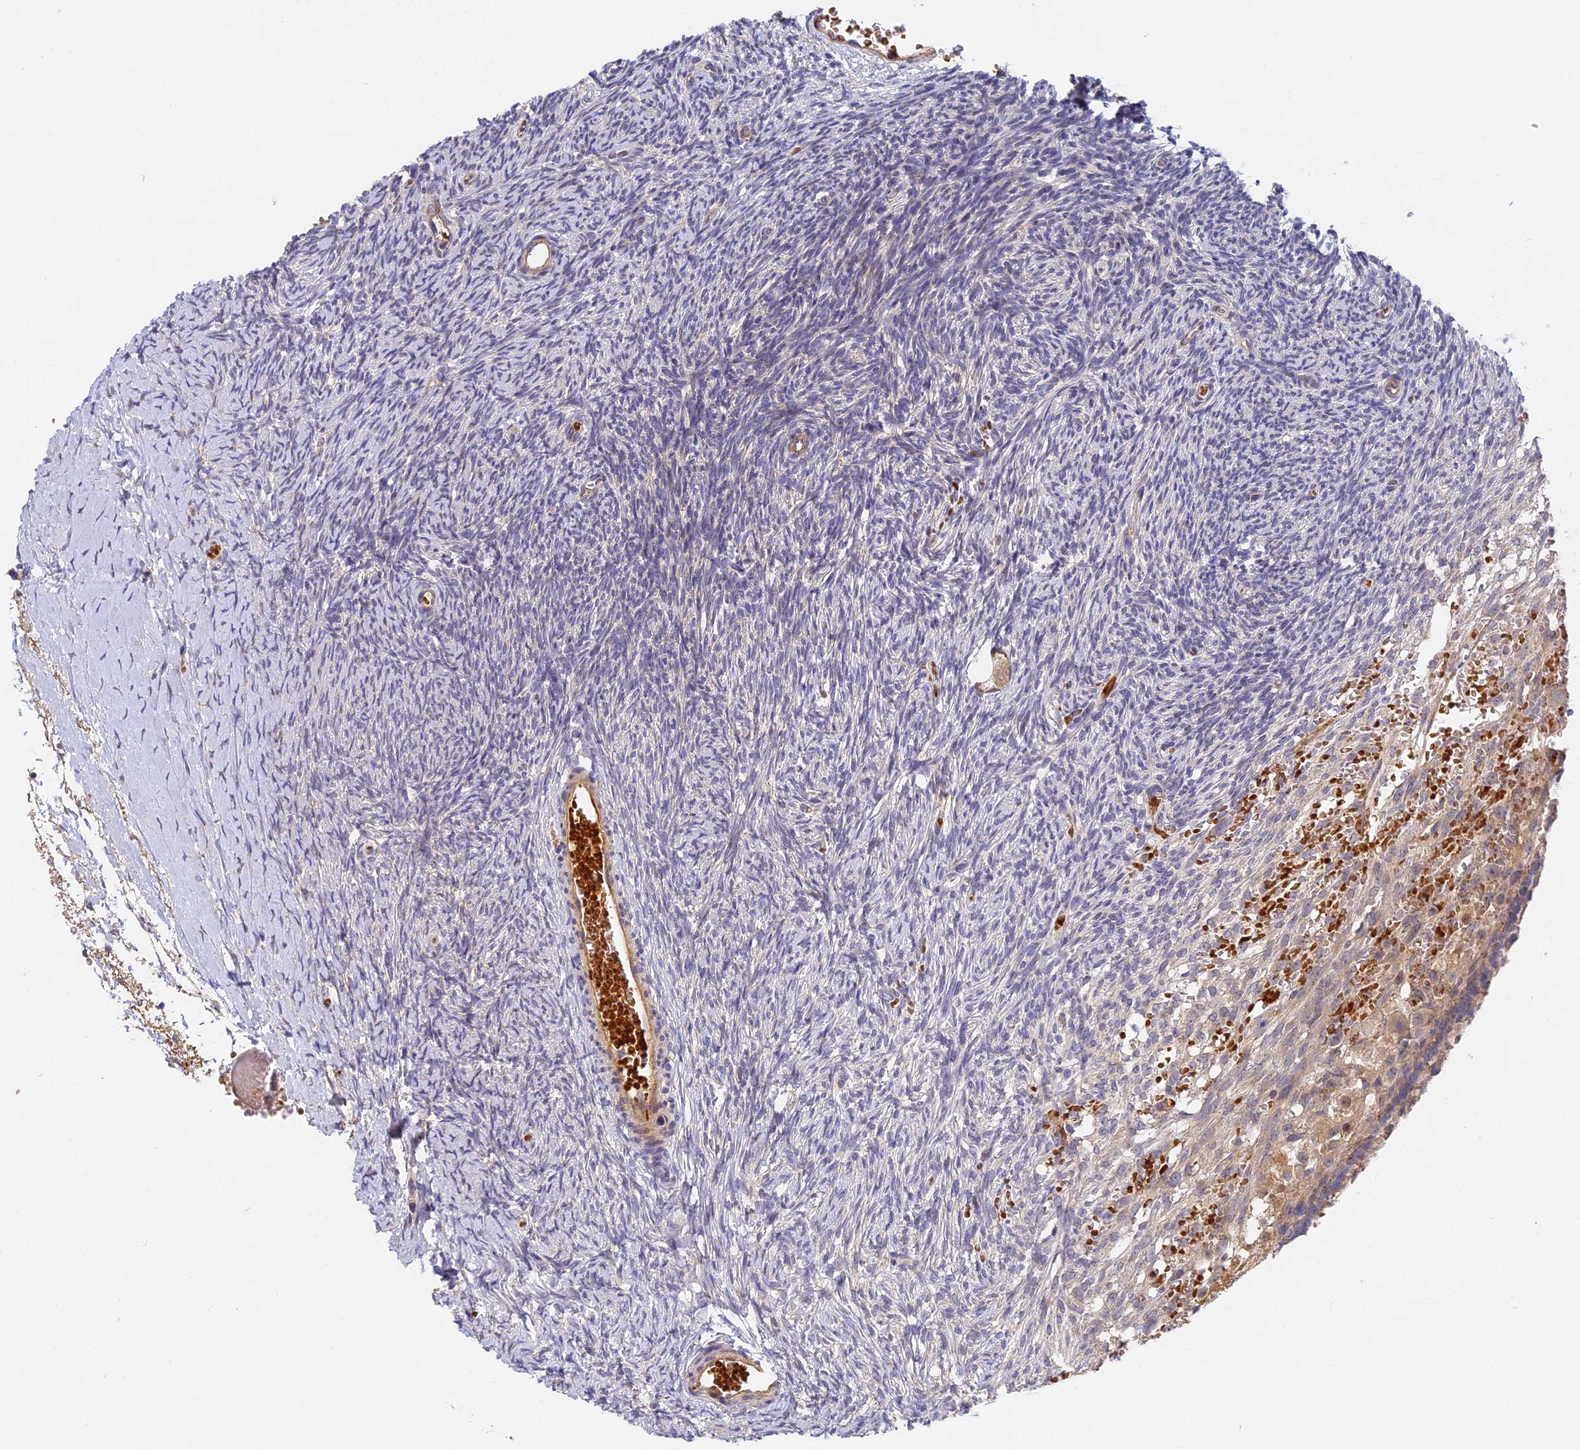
{"staining": {"intensity": "negative", "quantity": "none", "location": "none"}, "tissue": "ovary", "cell_type": "Ovarian stroma cells", "image_type": "normal", "snomed": [{"axis": "morphology", "description": "Normal tissue, NOS"}, {"axis": "topography", "description": "Ovary"}], "caption": "Image shows no significant protein staining in ovarian stroma cells of benign ovary.", "gene": "MISP3", "patient": {"sex": "female", "age": 39}}